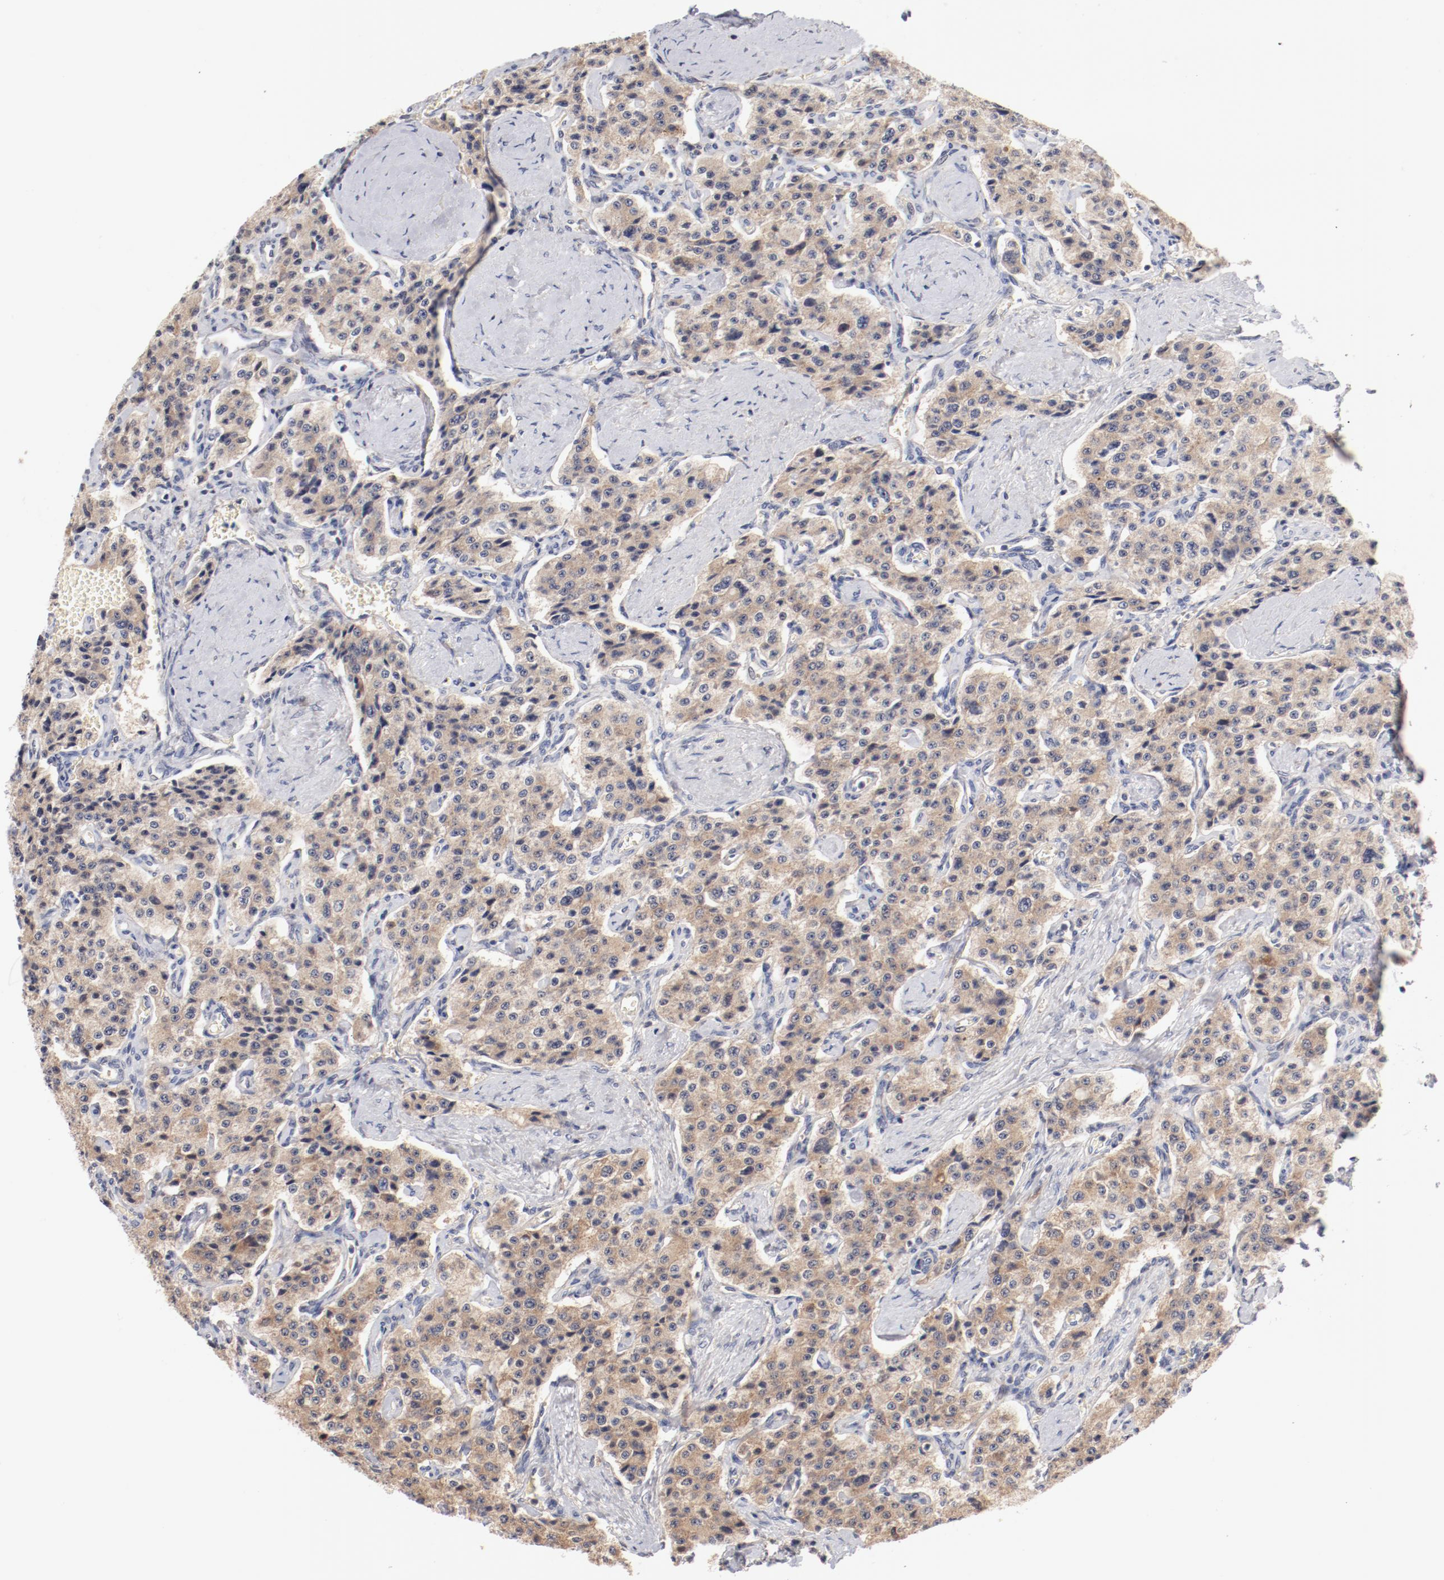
{"staining": {"intensity": "weak", "quantity": ">75%", "location": "cytoplasmic/membranous"}, "tissue": "carcinoid", "cell_type": "Tumor cells", "image_type": "cancer", "snomed": [{"axis": "morphology", "description": "Carcinoid, malignant, NOS"}, {"axis": "topography", "description": "Small intestine"}], "caption": "Protein expression analysis of carcinoid (malignant) reveals weak cytoplasmic/membranous positivity in approximately >75% of tumor cells. (DAB IHC, brown staining for protein, blue staining for nuclei).", "gene": "SETD3", "patient": {"sex": "male", "age": 52}}